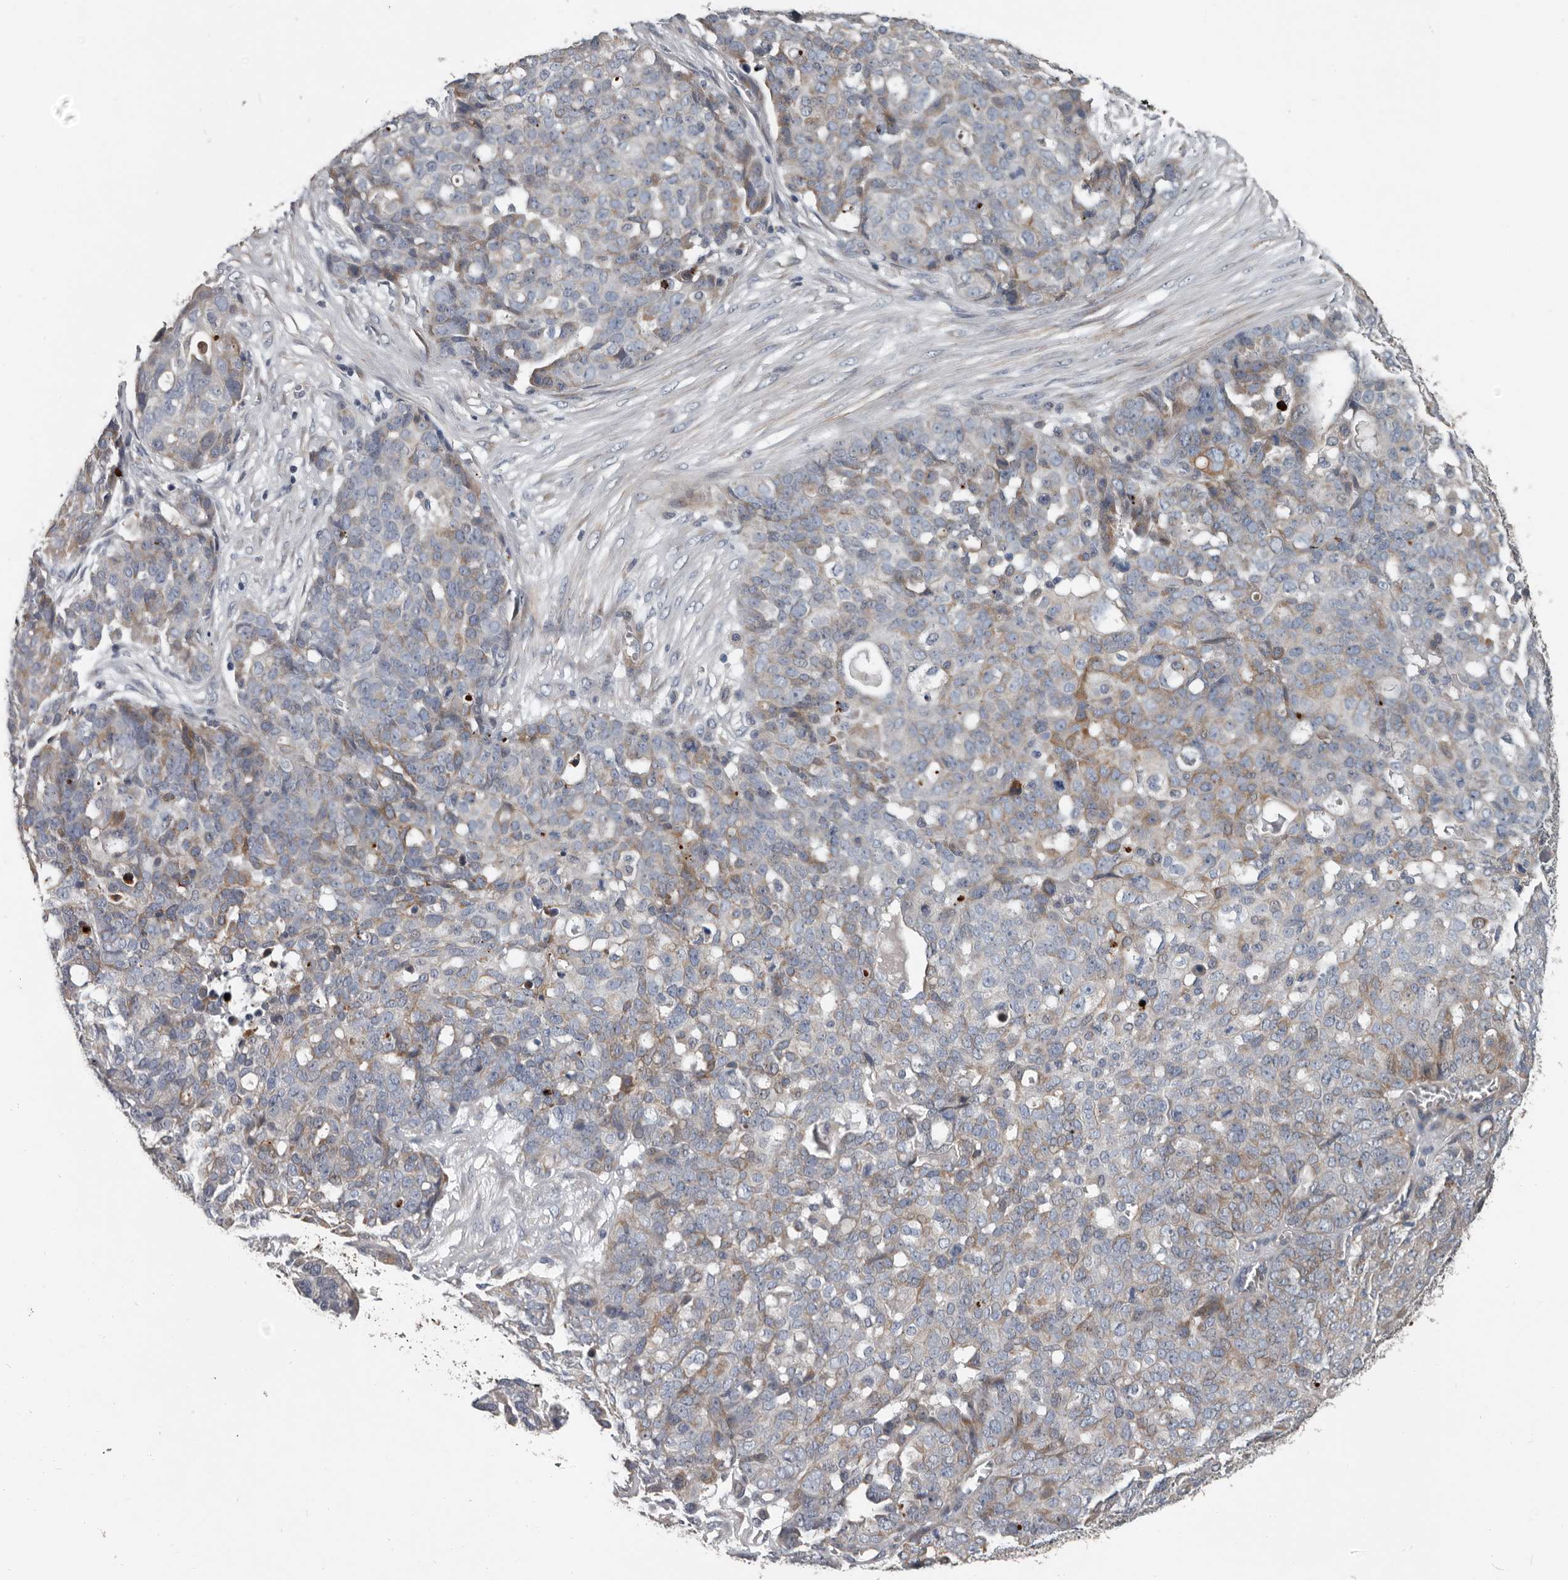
{"staining": {"intensity": "moderate", "quantity": "<25%", "location": "cytoplasmic/membranous"}, "tissue": "ovarian cancer", "cell_type": "Tumor cells", "image_type": "cancer", "snomed": [{"axis": "morphology", "description": "Cystadenocarcinoma, serous, NOS"}, {"axis": "topography", "description": "Soft tissue"}, {"axis": "topography", "description": "Ovary"}], "caption": "Ovarian cancer stained with DAB (3,3'-diaminobenzidine) immunohistochemistry exhibits low levels of moderate cytoplasmic/membranous staining in about <25% of tumor cells. (DAB (3,3'-diaminobenzidine) = brown stain, brightfield microscopy at high magnification).", "gene": "DPY19L4", "patient": {"sex": "female", "age": 57}}